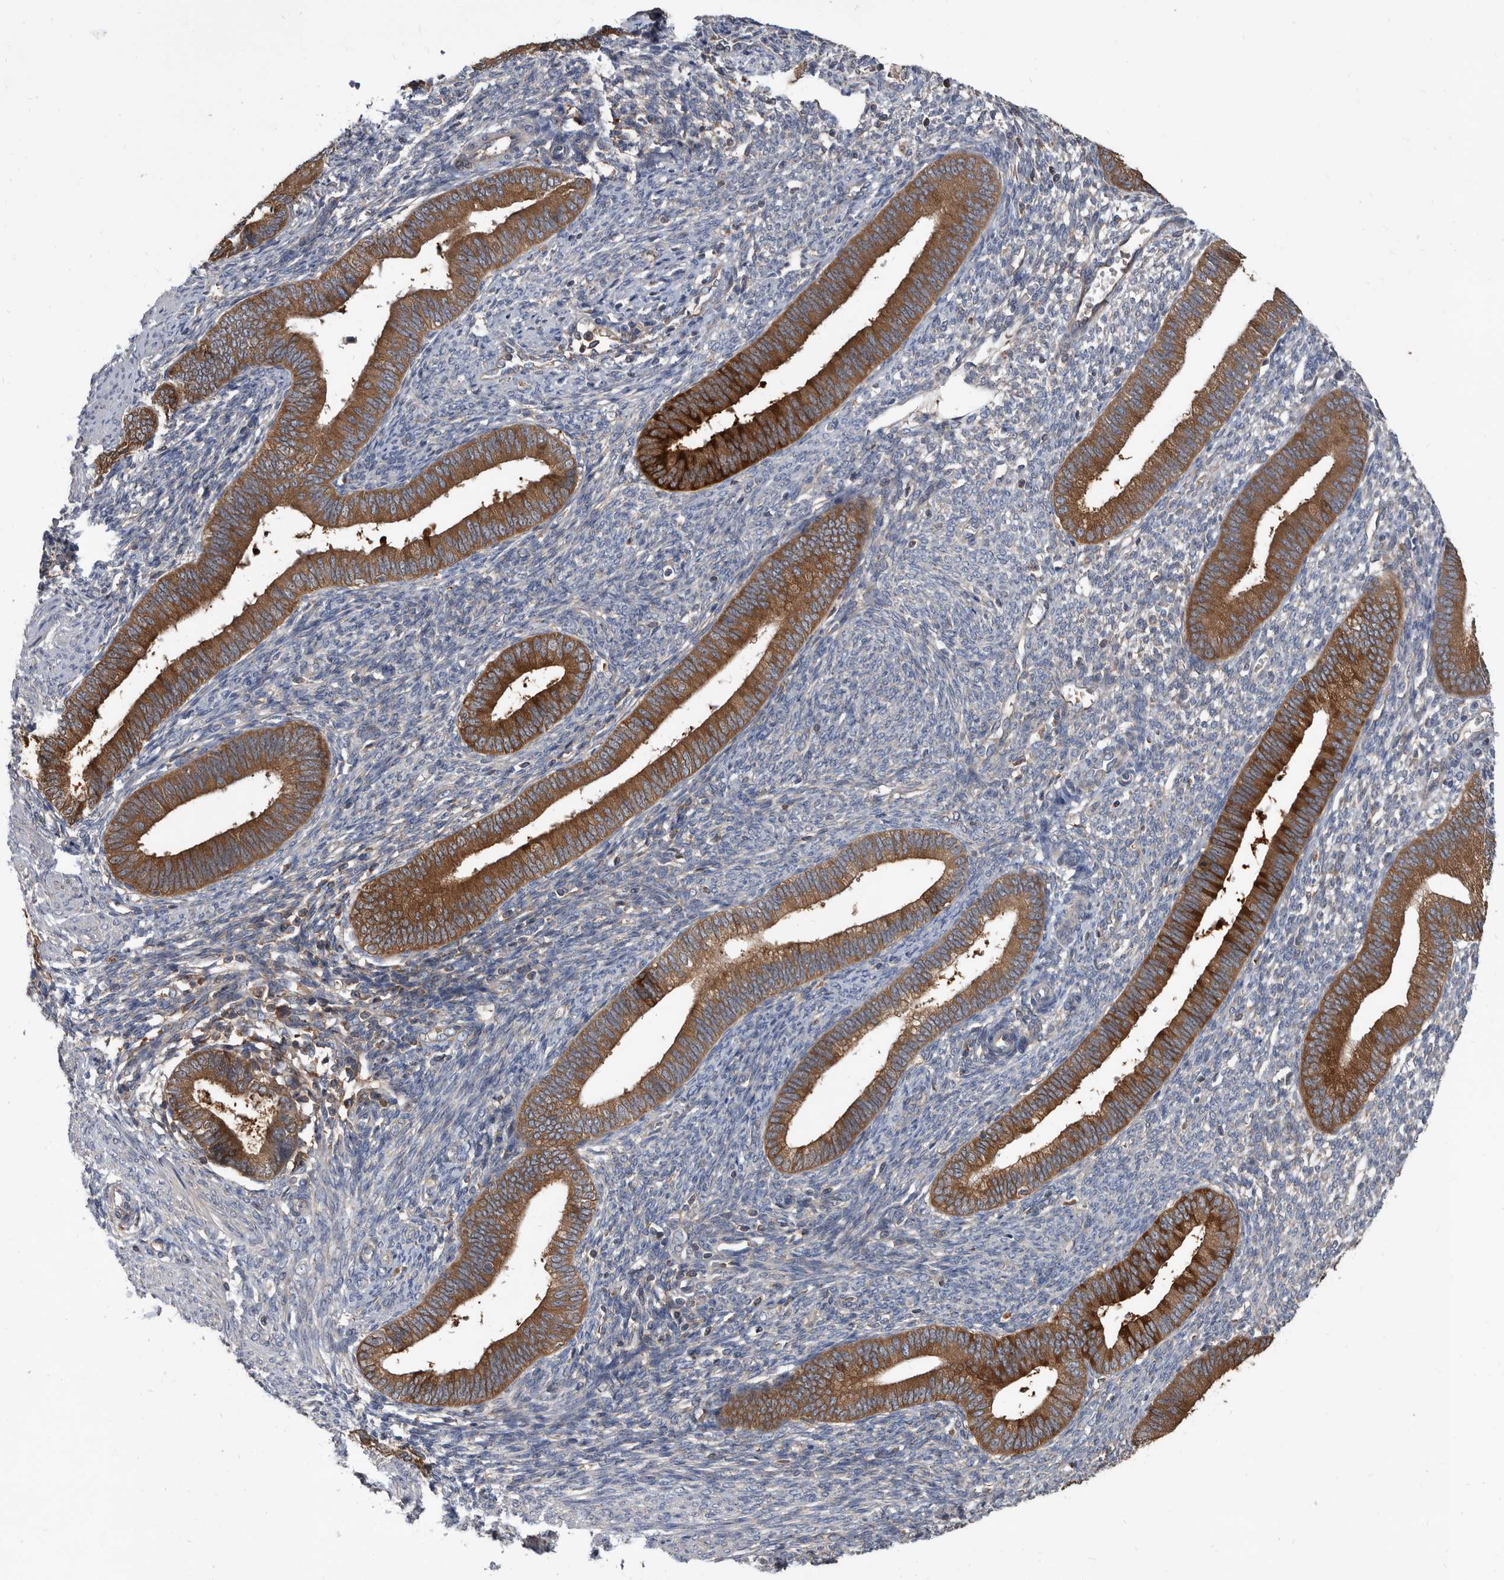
{"staining": {"intensity": "negative", "quantity": "none", "location": "none"}, "tissue": "endometrium", "cell_type": "Cells in endometrial stroma", "image_type": "normal", "snomed": [{"axis": "morphology", "description": "Normal tissue, NOS"}, {"axis": "topography", "description": "Endometrium"}], "caption": "DAB (3,3'-diaminobenzidine) immunohistochemical staining of benign endometrium reveals no significant staining in cells in endometrial stroma.", "gene": "APEH", "patient": {"sex": "female", "age": 46}}